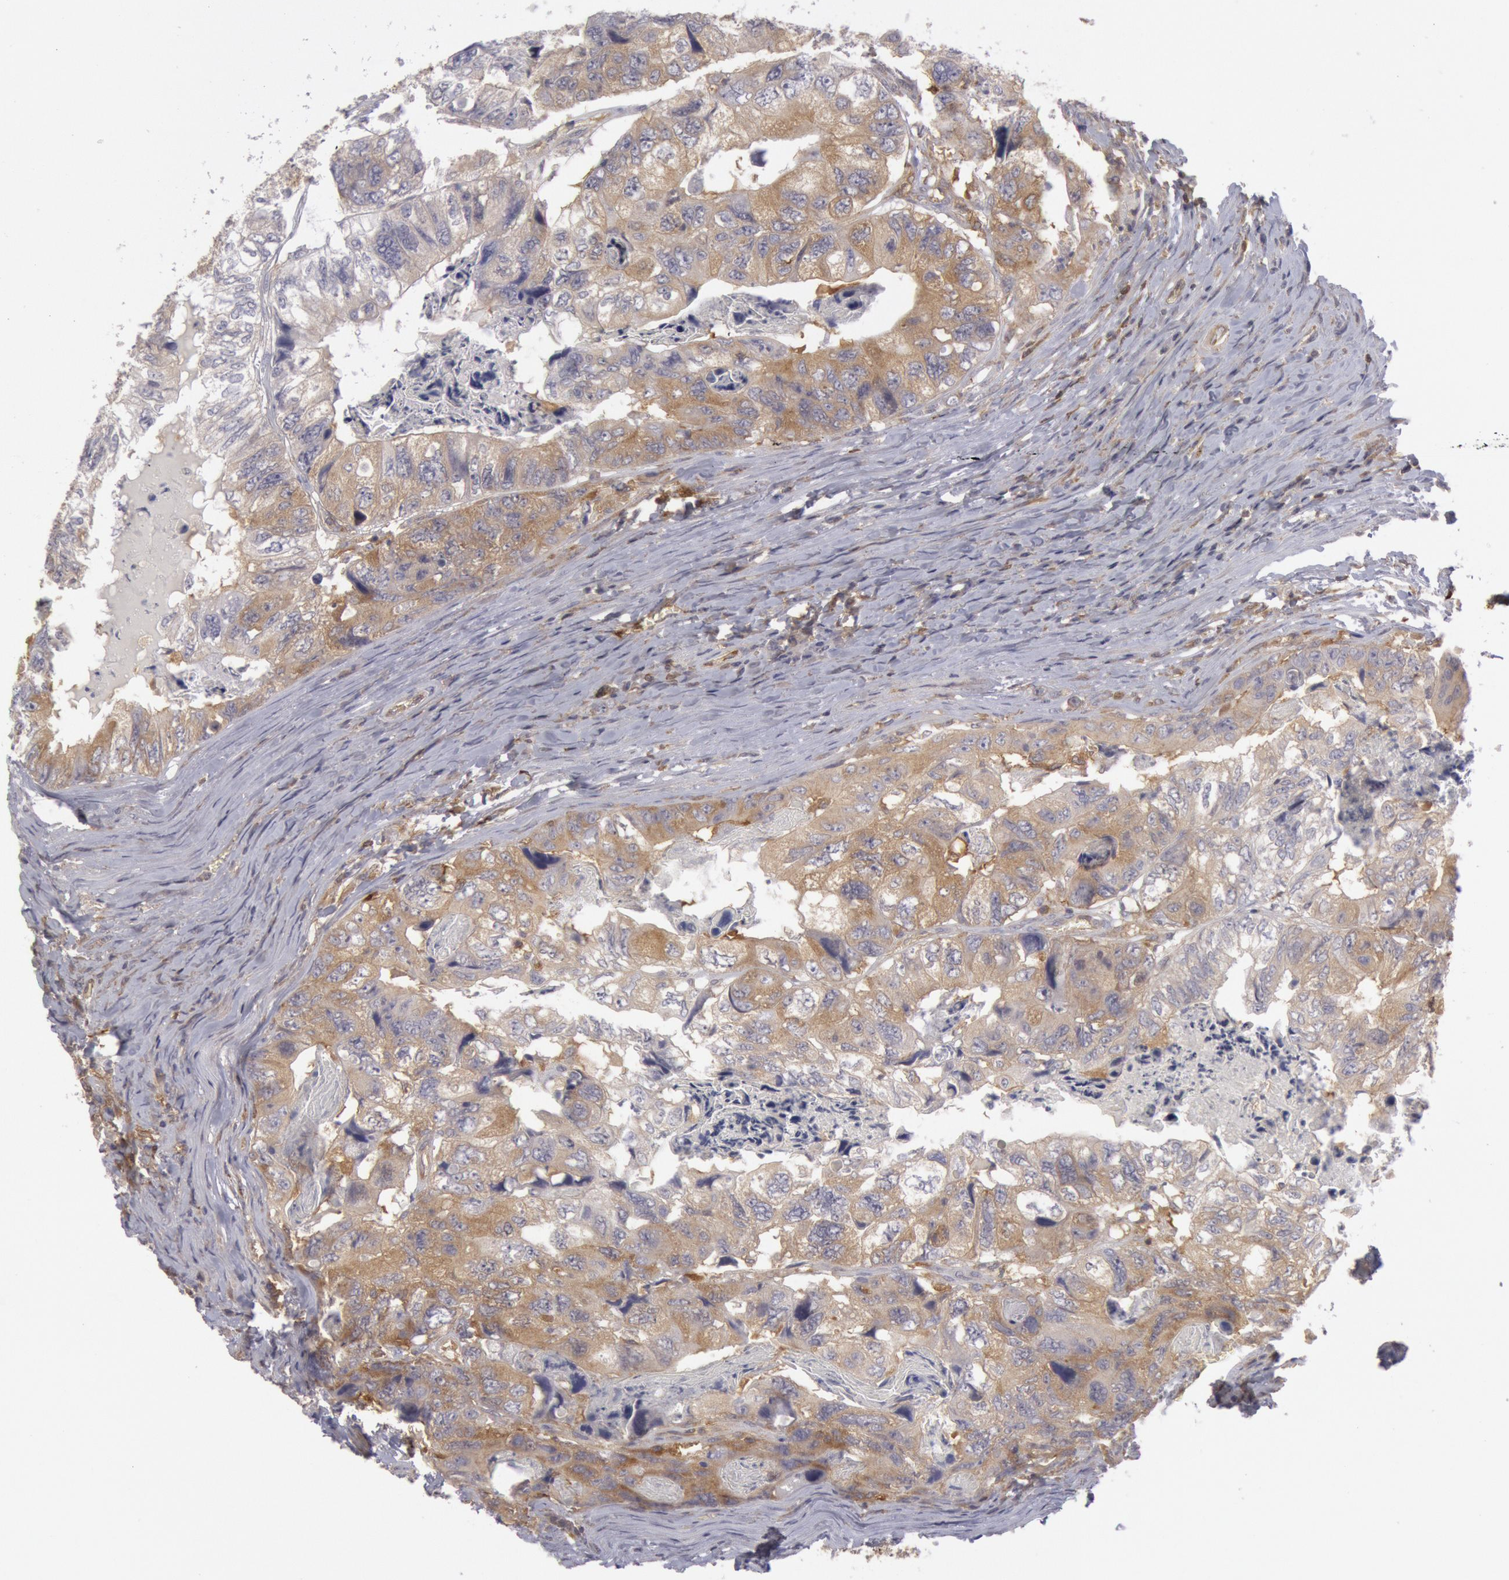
{"staining": {"intensity": "weak", "quantity": ">75%", "location": "cytoplasmic/membranous"}, "tissue": "colorectal cancer", "cell_type": "Tumor cells", "image_type": "cancer", "snomed": [{"axis": "morphology", "description": "Adenocarcinoma, NOS"}, {"axis": "topography", "description": "Rectum"}], "caption": "Brown immunohistochemical staining in colorectal cancer (adenocarcinoma) exhibits weak cytoplasmic/membranous positivity in about >75% of tumor cells.", "gene": "IKBKB", "patient": {"sex": "female", "age": 82}}